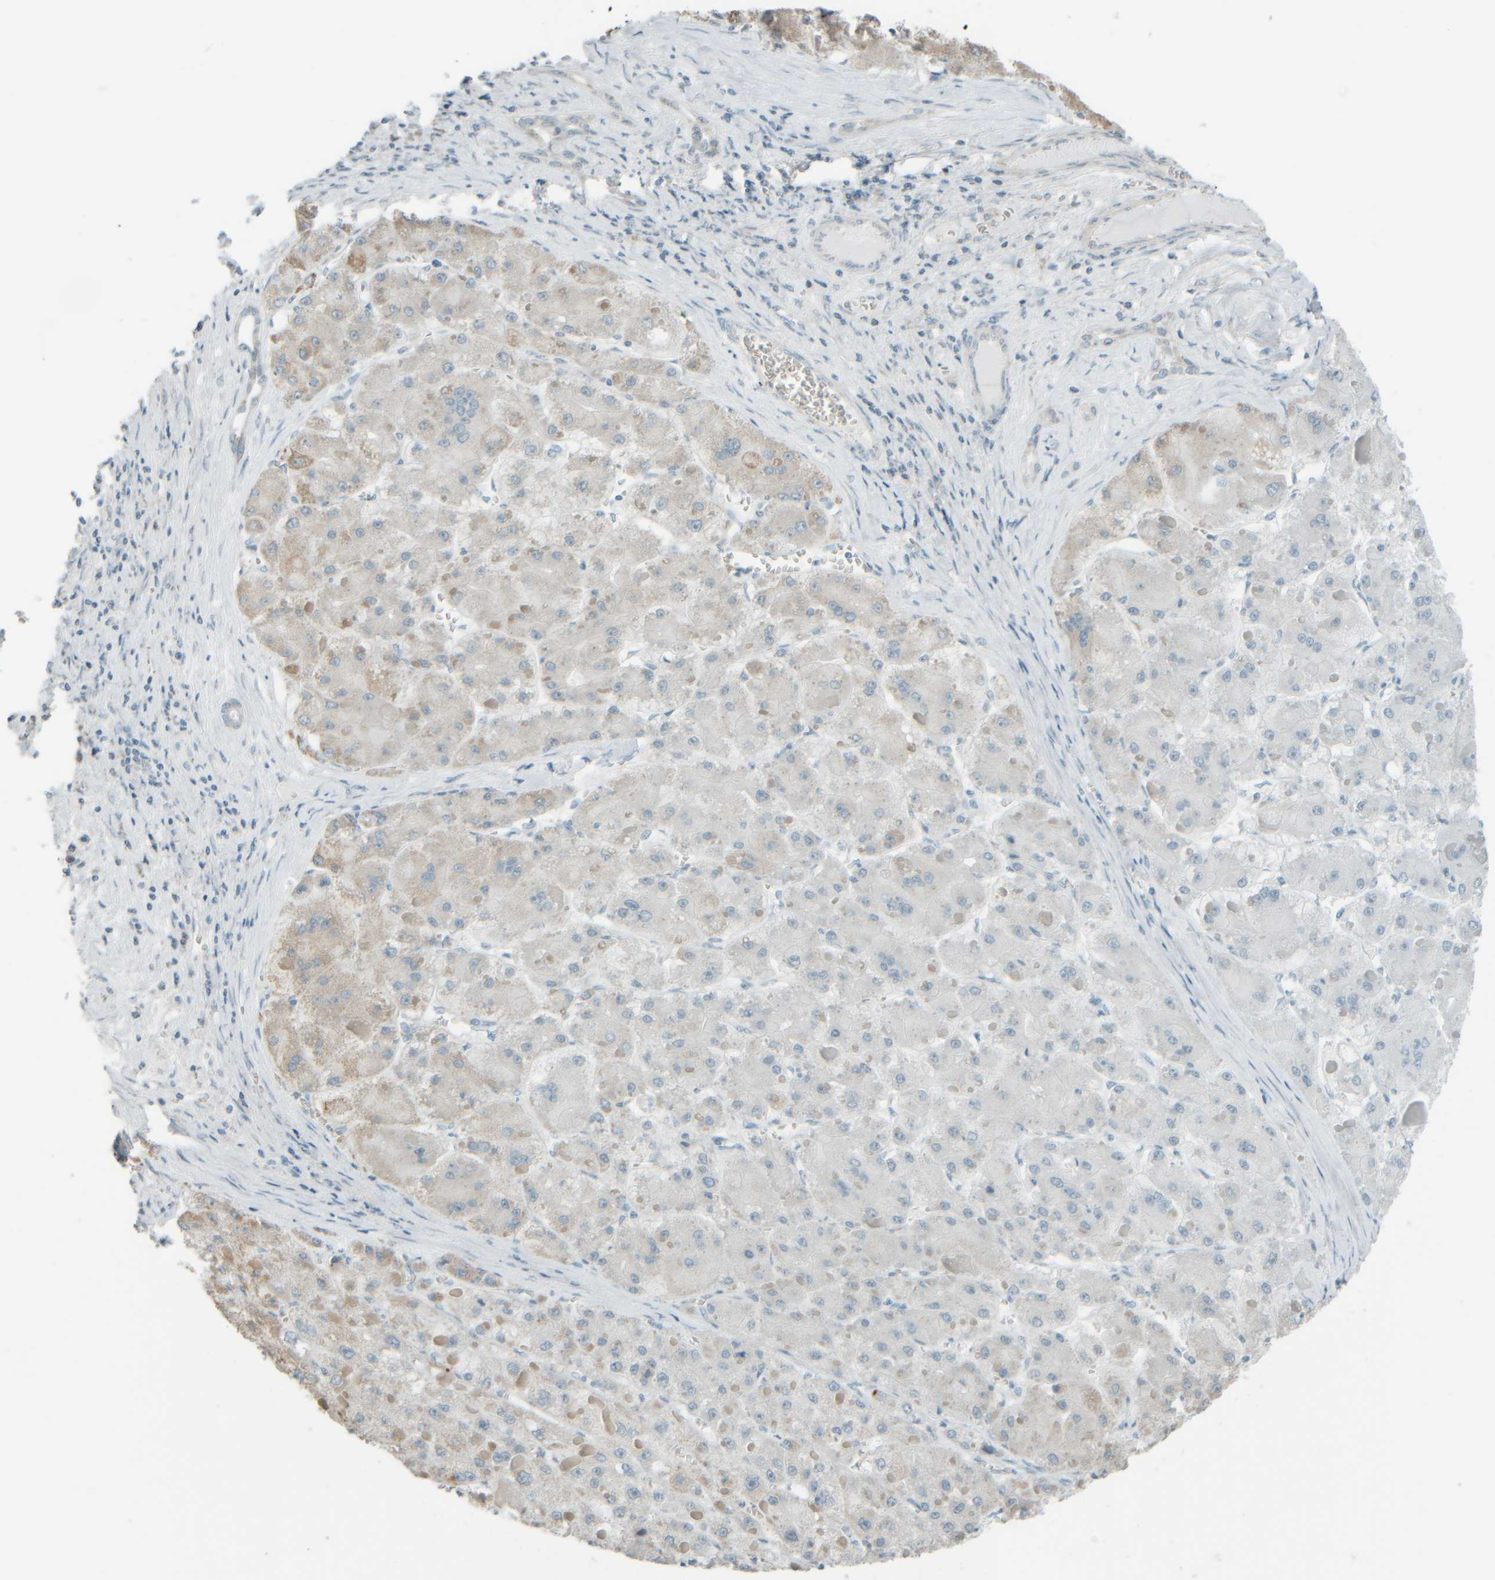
{"staining": {"intensity": "weak", "quantity": "<25%", "location": "cytoplasmic/membranous"}, "tissue": "liver cancer", "cell_type": "Tumor cells", "image_type": "cancer", "snomed": [{"axis": "morphology", "description": "Carcinoma, Hepatocellular, NOS"}, {"axis": "topography", "description": "Liver"}], "caption": "This is an IHC photomicrograph of human liver cancer (hepatocellular carcinoma). There is no expression in tumor cells.", "gene": "PTGES3L-AARSD1", "patient": {"sex": "female", "age": 73}}